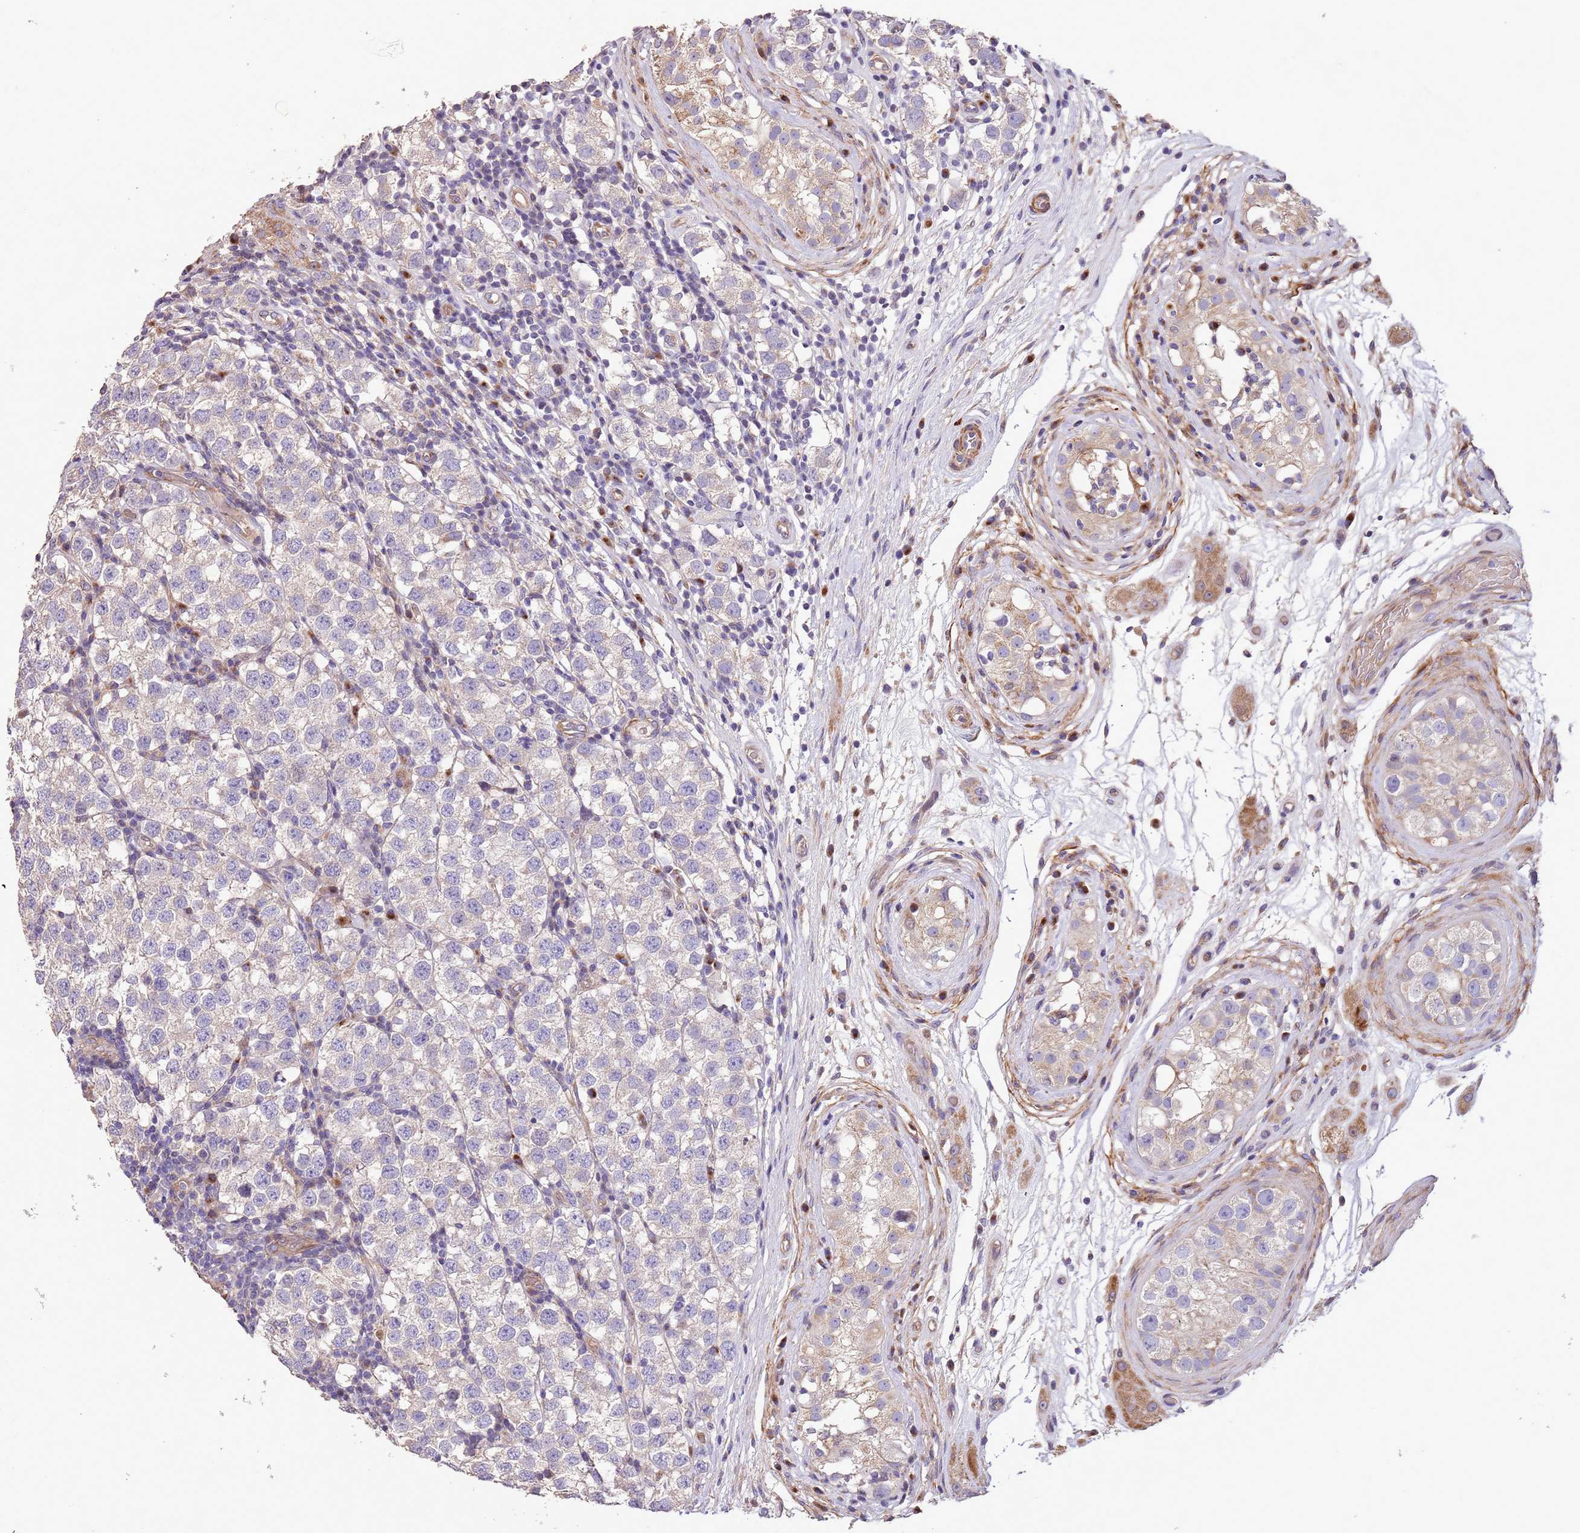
{"staining": {"intensity": "negative", "quantity": "none", "location": "none"}, "tissue": "testis cancer", "cell_type": "Tumor cells", "image_type": "cancer", "snomed": [{"axis": "morphology", "description": "Seminoma, NOS"}, {"axis": "topography", "description": "Testis"}], "caption": "Tumor cells show no significant positivity in testis cancer. (DAB IHC visualized using brightfield microscopy, high magnification).", "gene": "PIGA", "patient": {"sex": "male", "age": 34}}